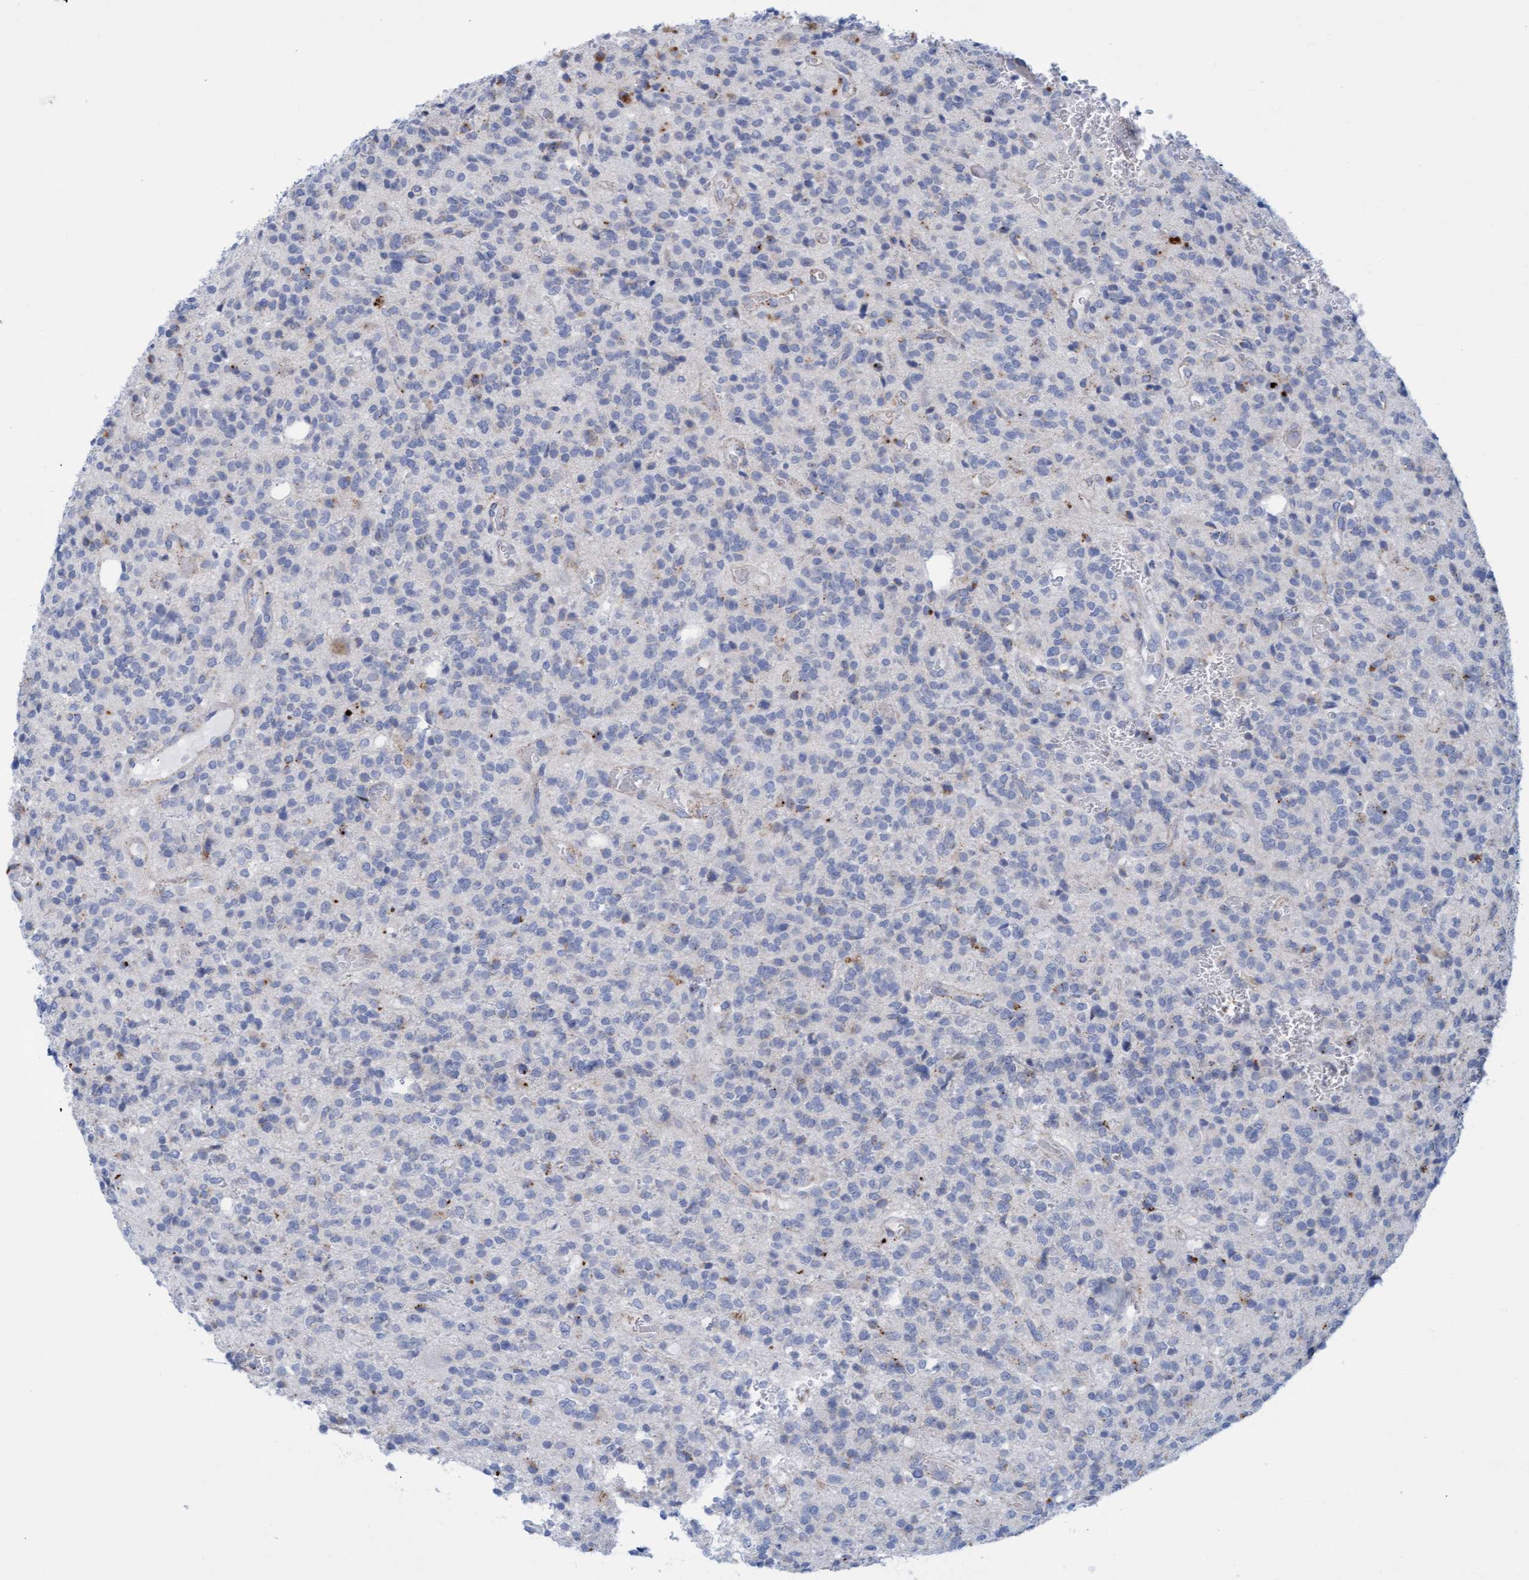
{"staining": {"intensity": "negative", "quantity": "none", "location": "none"}, "tissue": "glioma", "cell_type": "Tumor cells", "image_type": "cancer", "snomed": [{"axis": "morphology", "description": "Glioma, malignant, High grade"}, {"axis": "topography", "description": "Brain"}], "caption": "Protein analysis of glioma shows no significant staining in tumor cells. (IHC, brightfield microscopy, high magnification).", "gene": "SGSH", "patient": {"sex": "male", "age": 34}}